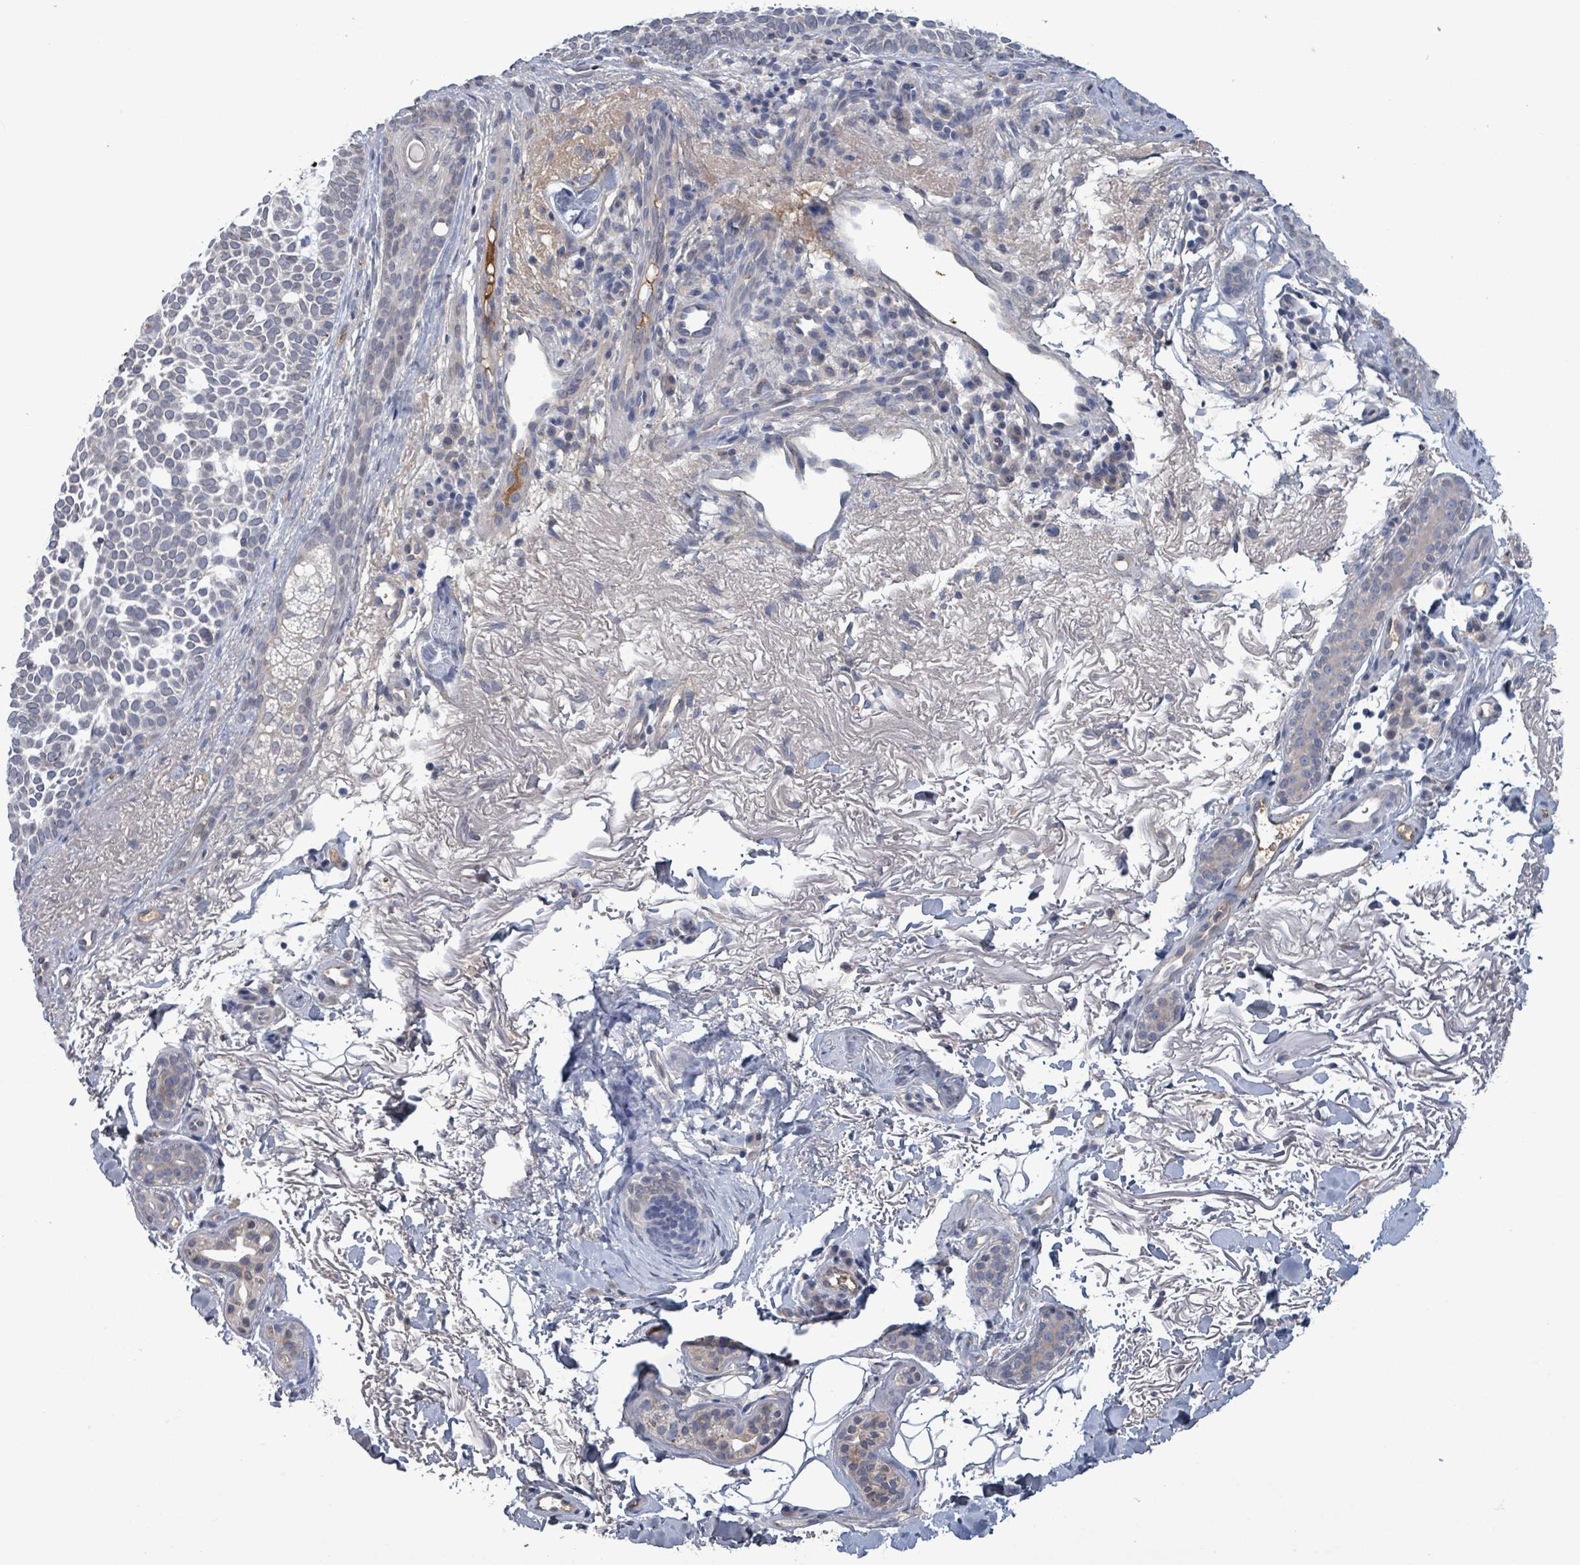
{"staining": {"intensity": "negative", "quantity": "none", "location": "none"}, "tissue": "skin cancer", "cell_type": "Tumor cells", "image_type": "cancer", "snomed": [{"axis": "morphology", "description": "Basal cell carcinoma"}, {"axis": "topography", "description": "Skin"}], "caption": "Immunohistochemical staining of skin cancer demonstrates no significant staining in tumor cells.", "gene": "GRM8", "patient": {"sex": "female", "age": 77}}